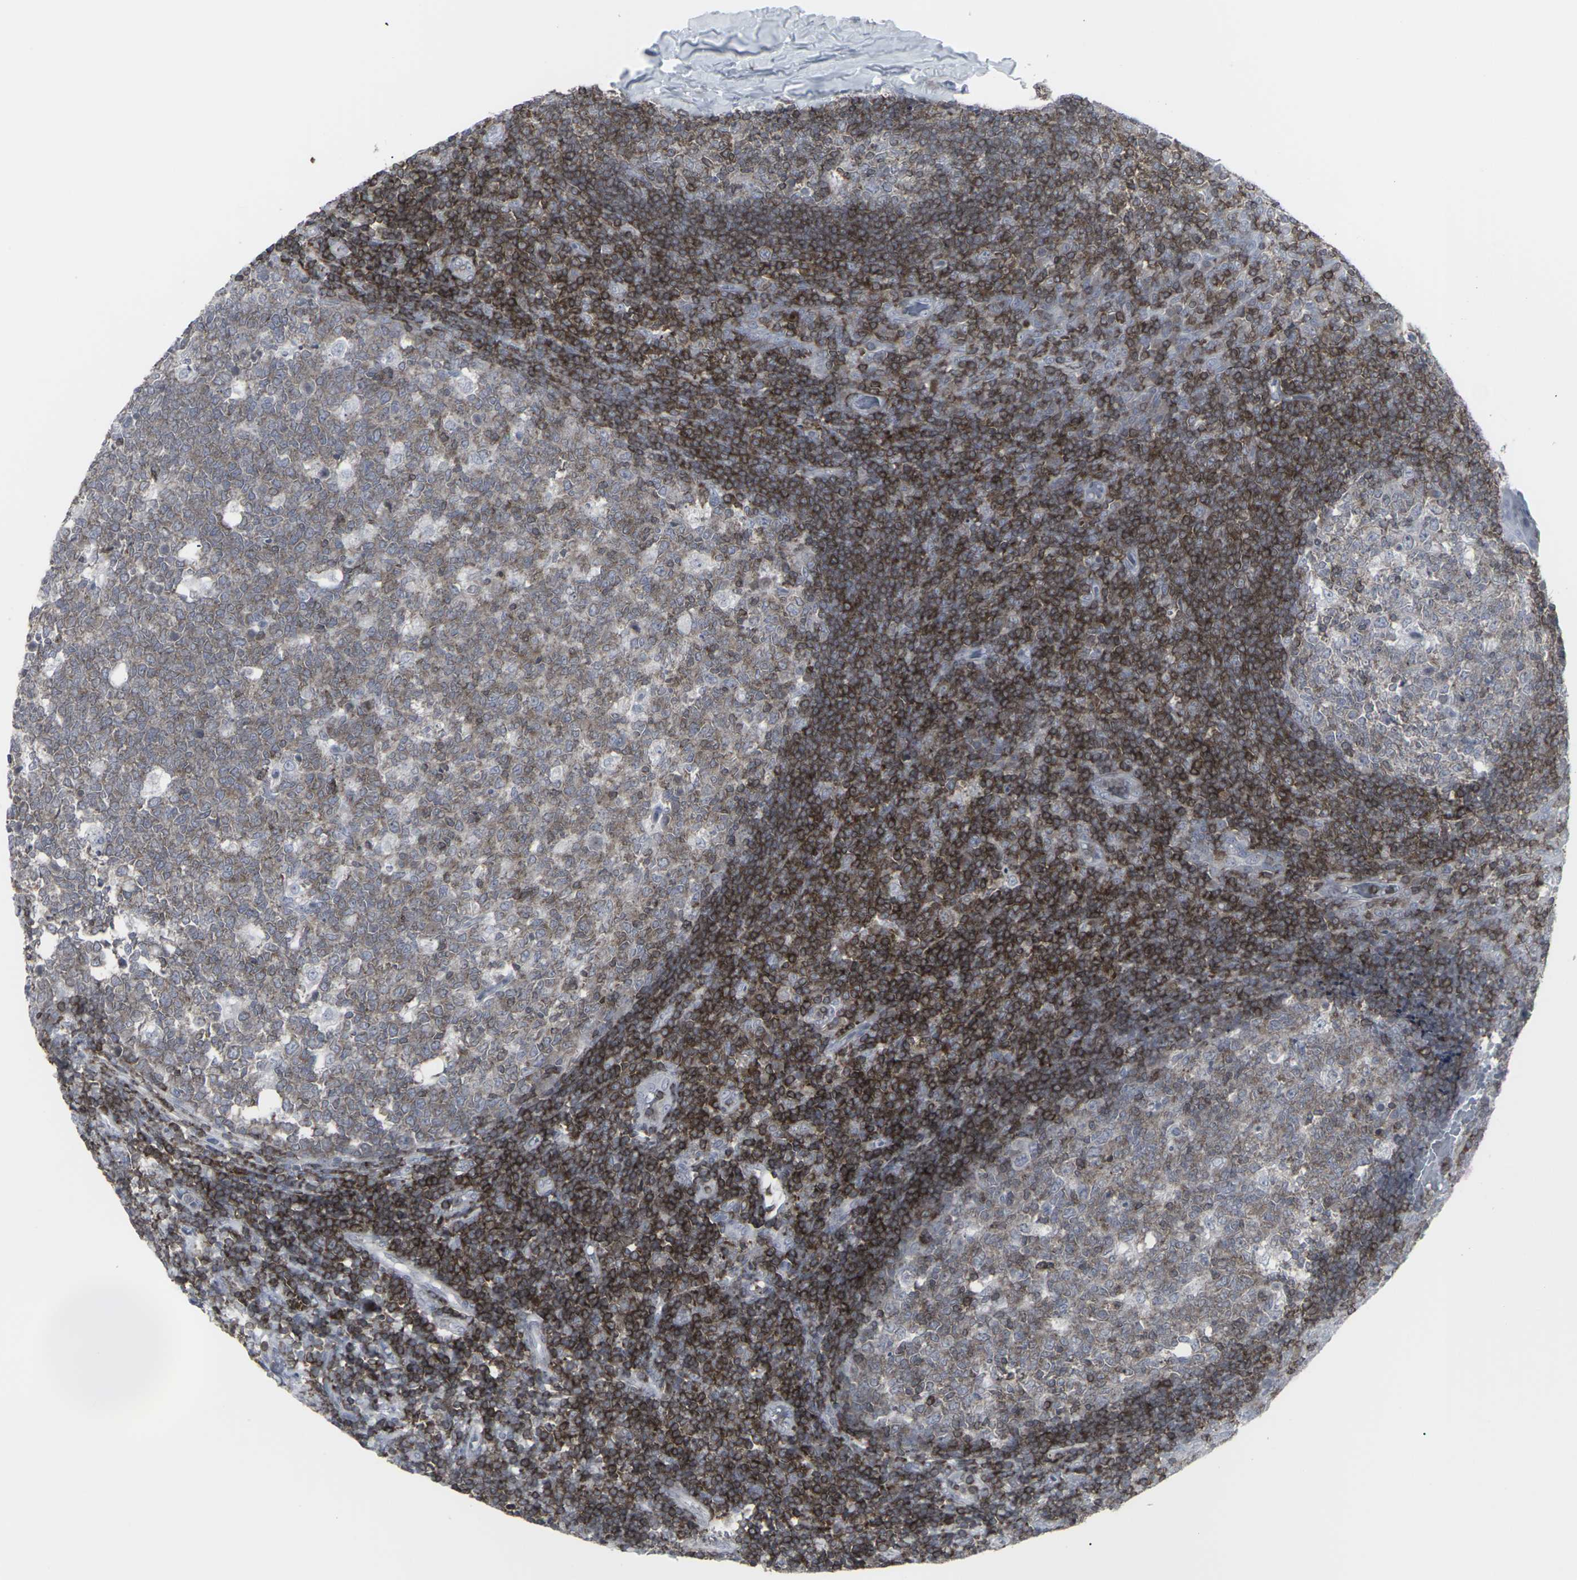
{"staining": {"intensity": "moderate", "quantity": ">75%", "location": "cytoplasmic/membranous"}, "tissue": "tonsil", "cell_type": "Germinal center cells", "image_type": "normal", "snomed": [{"axis": "morphology", "description": "Normal tissue, NOS"}, {"axis": "topography", "description": "Tonsil"}], "caption": "Tonsil stained with immunohistochemistry (IHC) displays moderate cytoplasmic/membranous staining in about >75% of germinal center cells.", "gene": "APOBEC2", "patient": {"sex": "female", "age": 19}}